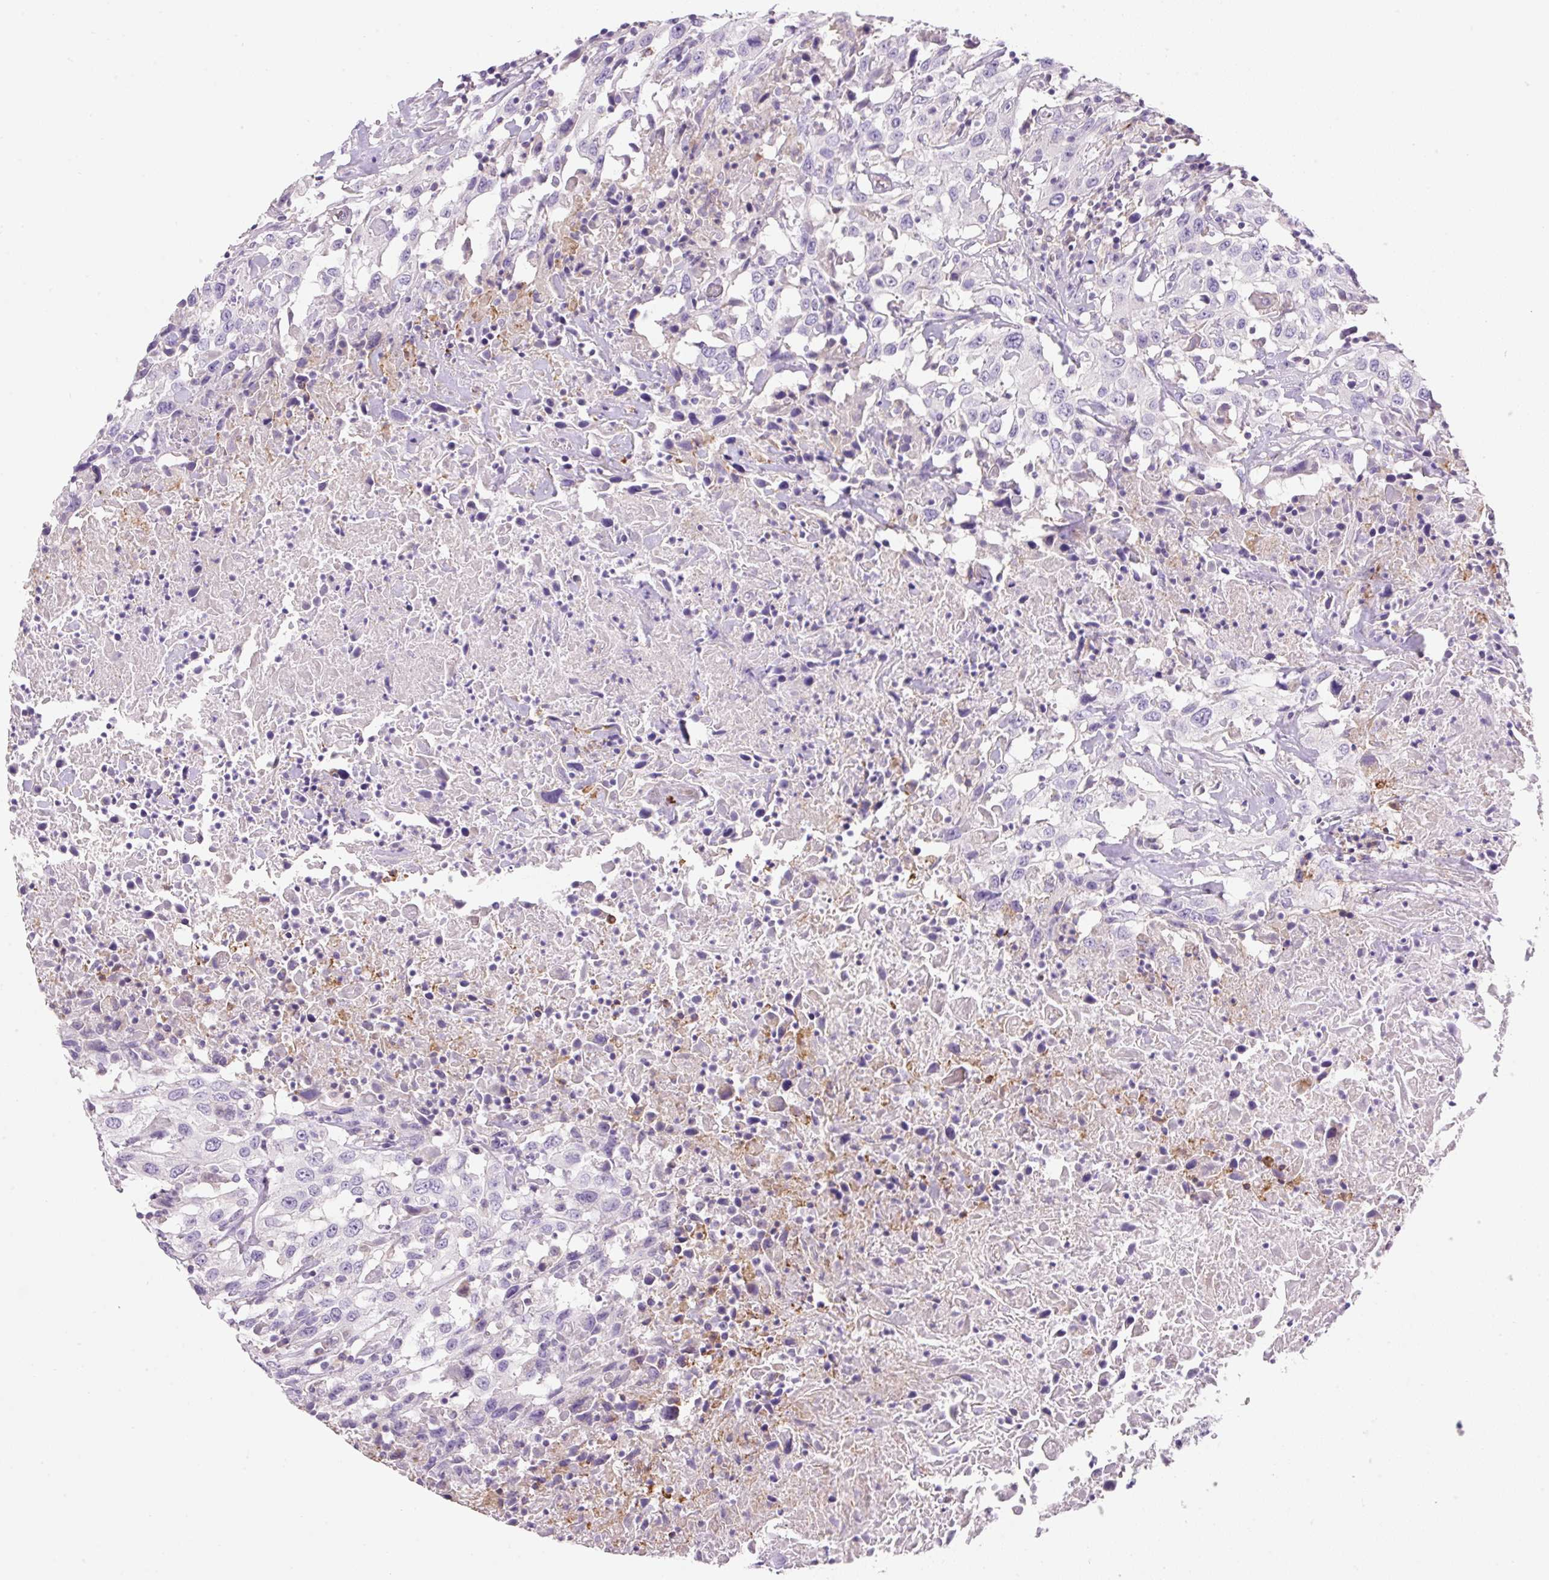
{"staining": {"intensity": "negative", "quantity": "none", "location": "none"}, "tissue": "urothelial cancer", "cell_type": "Tumor cells", "image_type": "cancer", "snomed": [{"axis": "morphology", "description": "Urothelial carcinoma, High grade"}, {"axis": "topography", "description": "Urinary bladder"}], "caption": "This is an immunohistochemistry (IHC) micrograph of urothelial cancer. There is no staining in tumor cells.", "gene": "TDRD15", "patient": {"sex": "male", "age": 61}}